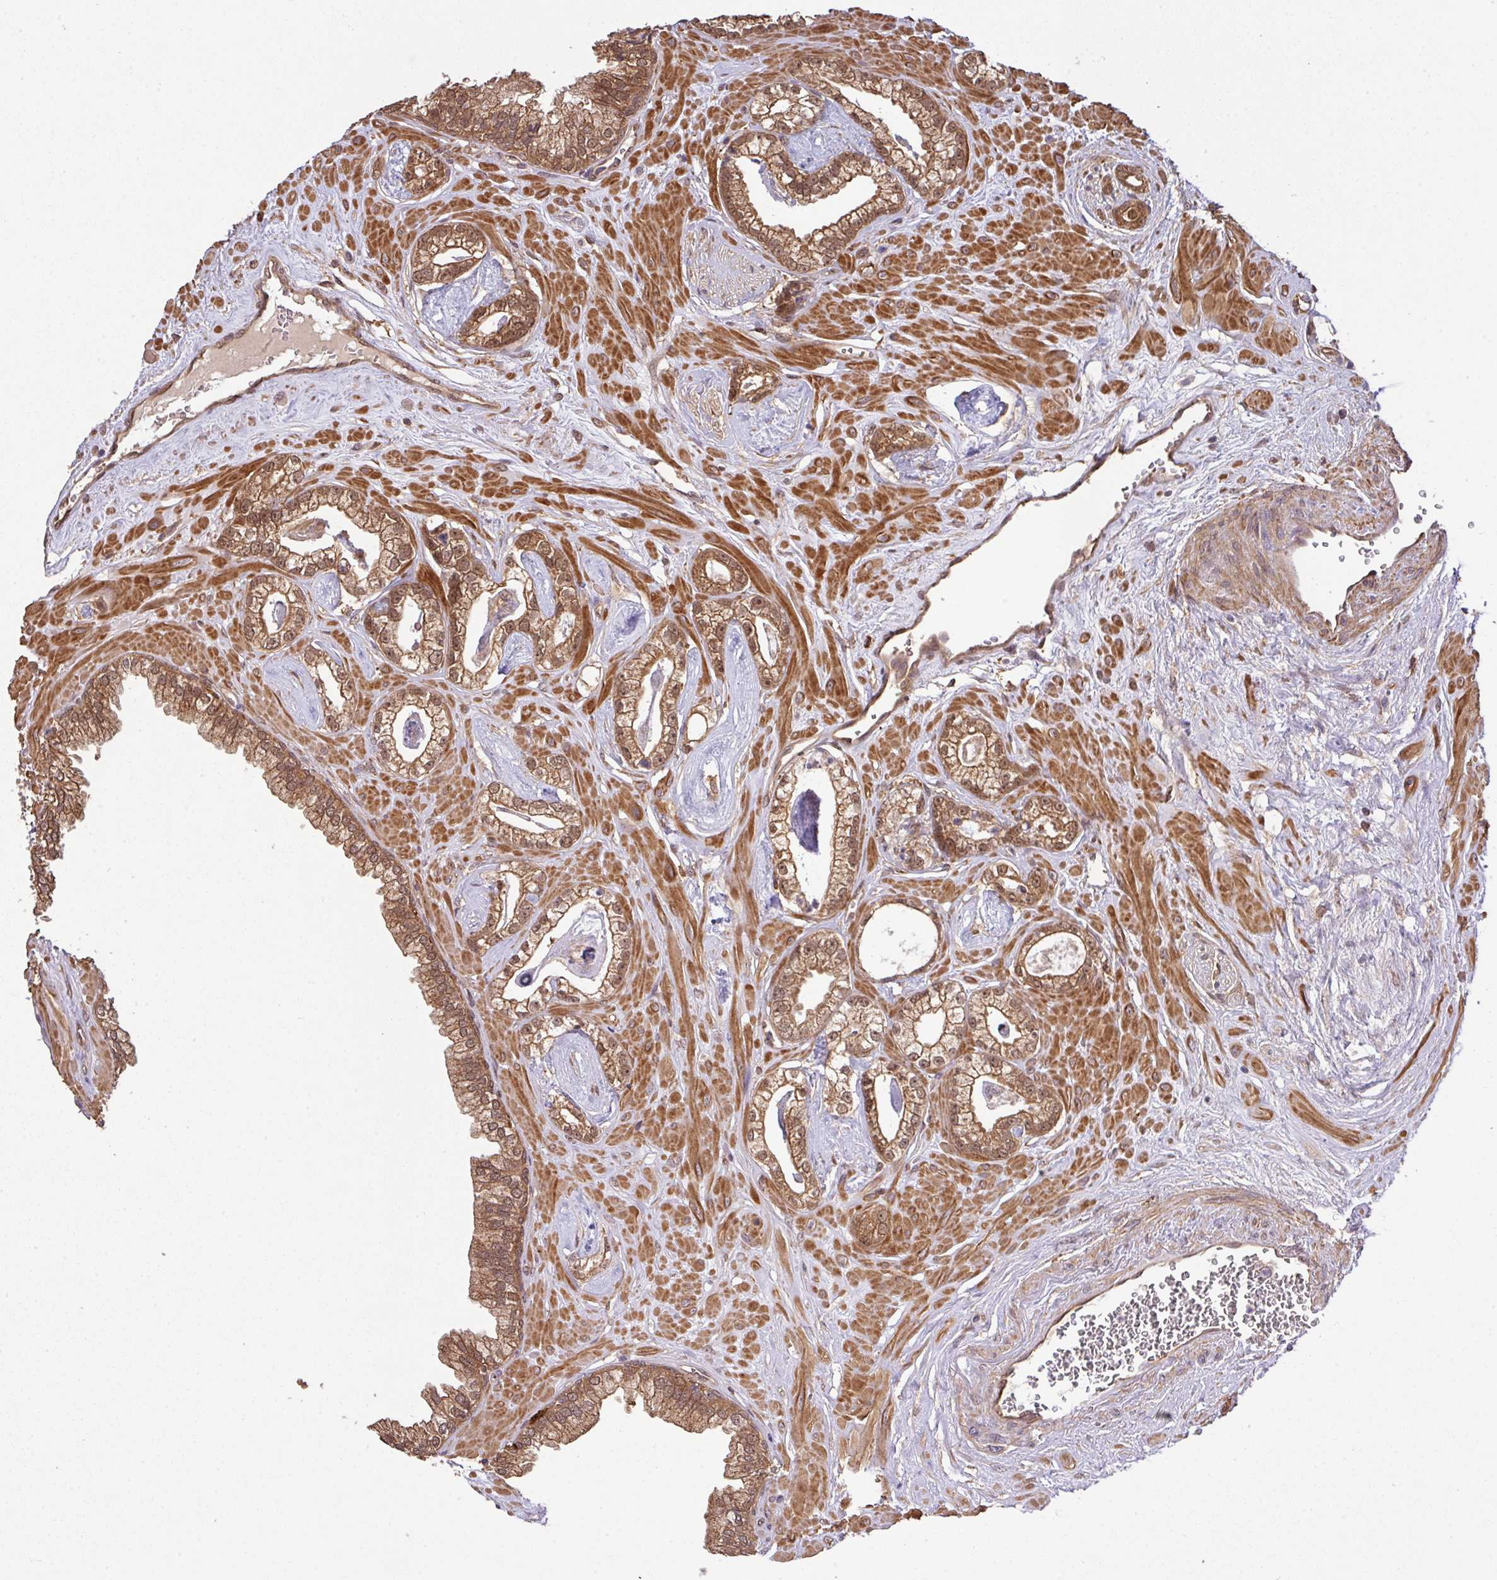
{"staining": {"intensity": "moderate", "quantity": ">75%", "location": "cytoplasmic/membranous,nuclear"}, "tissue": "prostate cancer", "cell_type": "Tumor cells", "image_type": "cancer", "snomed": [{"axis": "morphology", "description": "Adenocarcinoma, Low grade"}, {"axis": "topography", "description": "Prostate"}], "caption": "Immunohistochemistry (IHC) (DAB) staining of human prostate cancer shows moderate cytoplasmic/membranous and nuclear protein positivity in about >75% of tumor cells.", "gene": "ARPIN", "patient": {"sex": "male", "age": 60}}